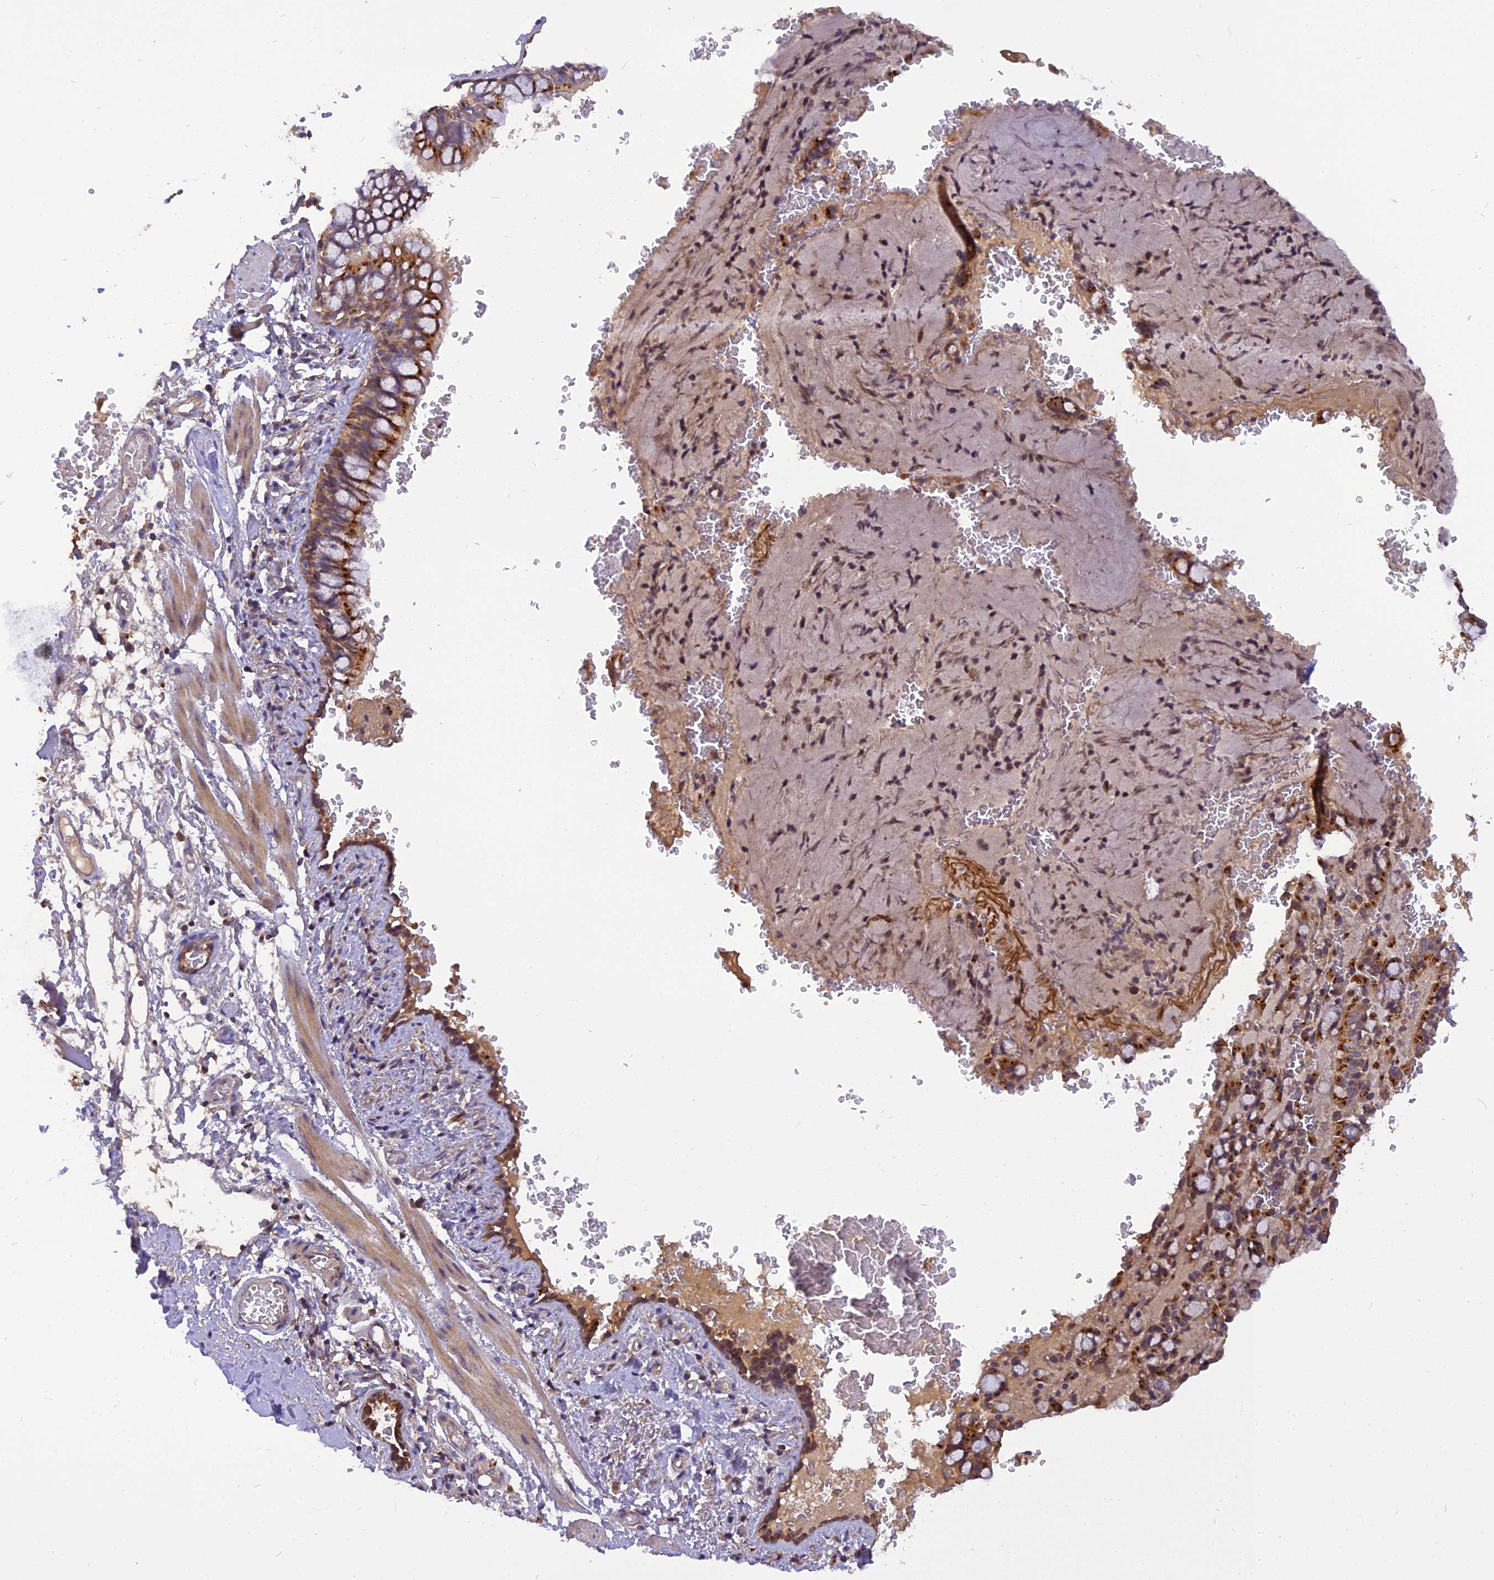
{"staining": {"intensity": "moderate", "quantity": ">75%", "location": "cytoplasmic/membranous"}, "tissue": "bronchus", "cell_type": "Respiratory epithelial cells", "image_type": "normal", "snomed": [{"axis": "morphology", "description": "Normal tissue, NOS"}, {"axis": "topography", "description": "Cartilage tissue"}, {"axis": "topography", "description": "Bronchus"}], "caption": "IHC histopathology image of benign human bronchus stained for a protein (brown), which displays medium levels of moderate cytoplasmic/membranous positivity in approximately >75% of respiratory epithelial cells.", "gene": "FNIP2", "patient": {"sex": "female", "age": 36}}